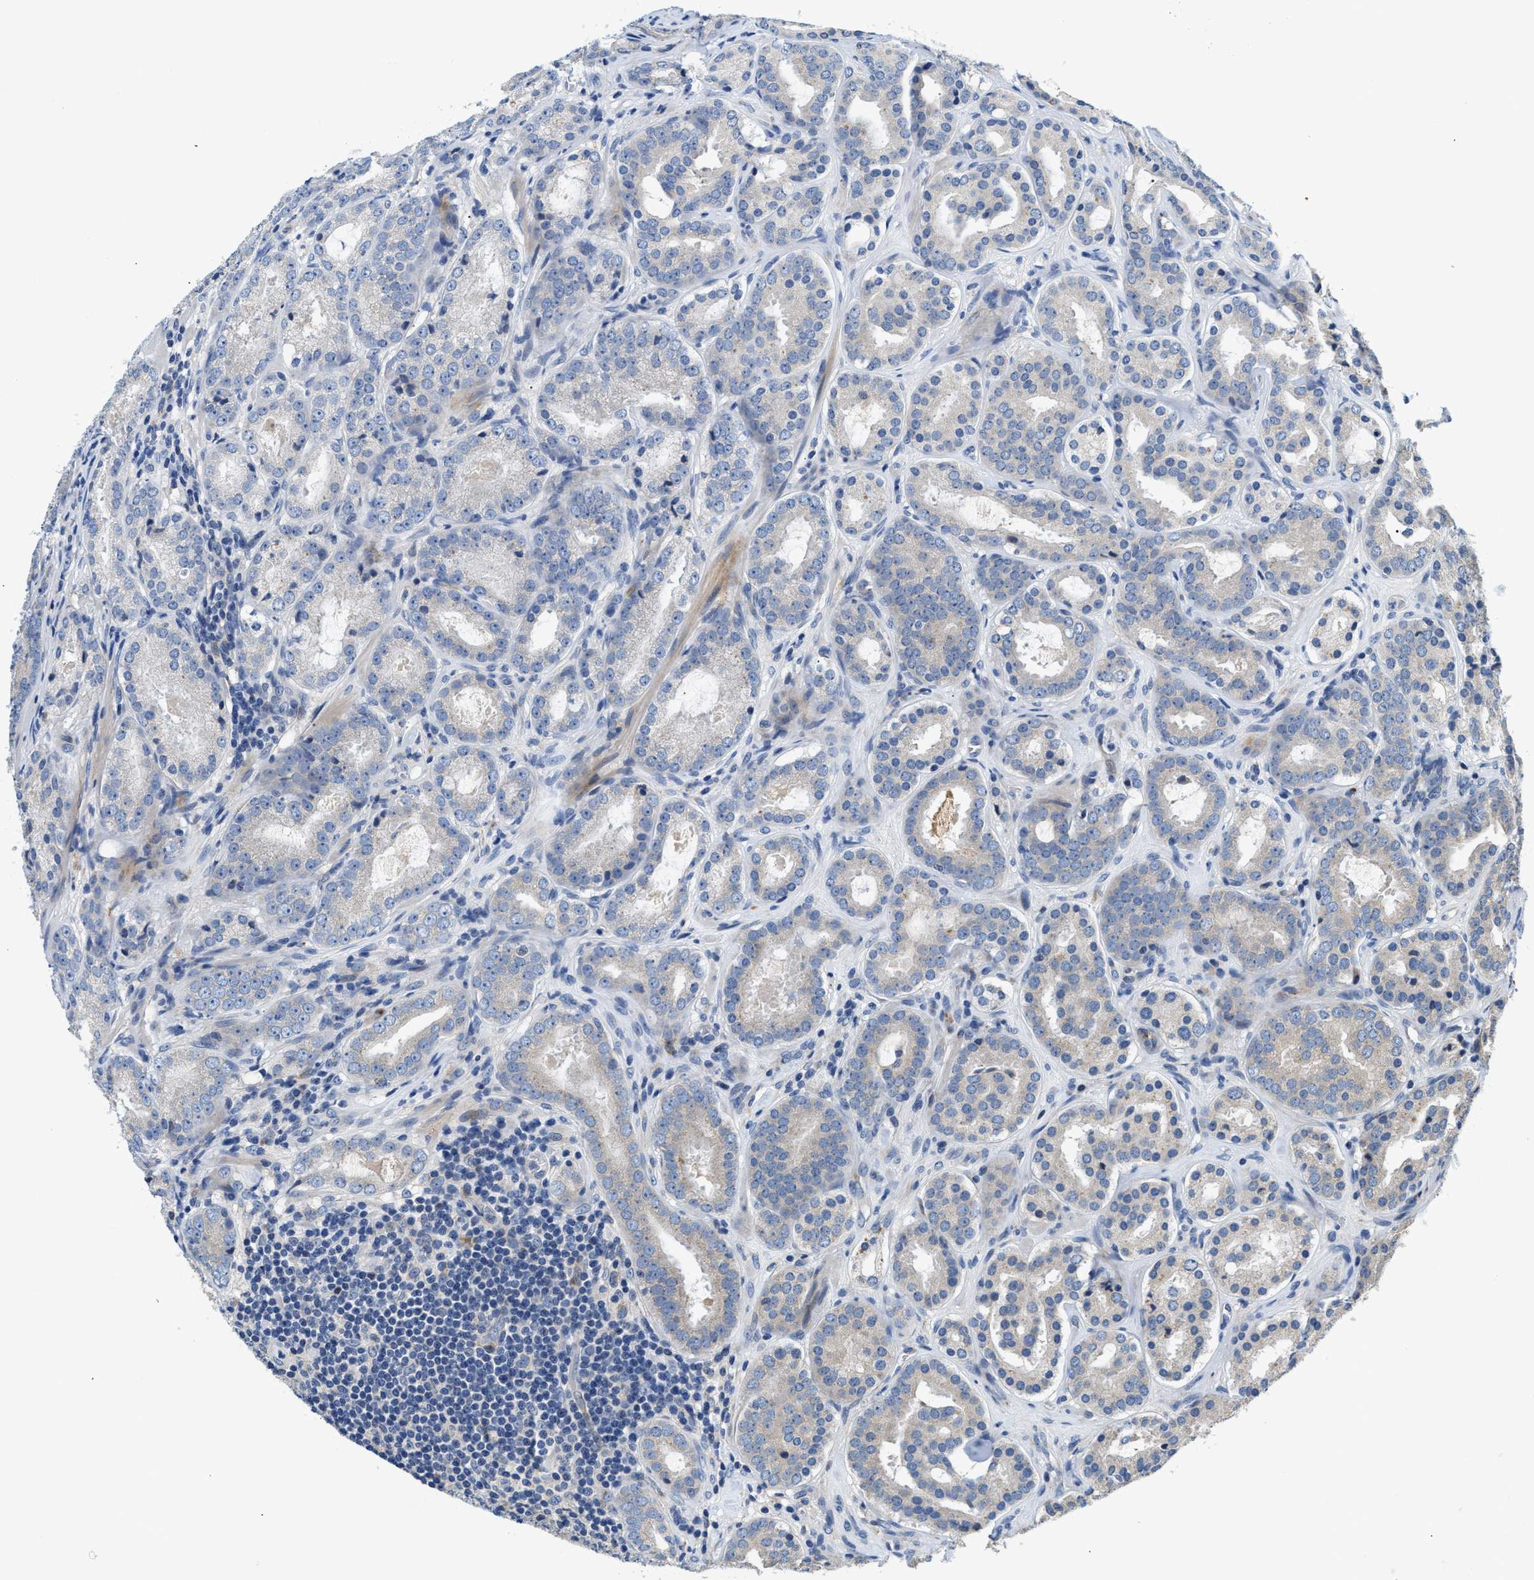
{"staining": {"intensity": "negative", "quantity": "none", "location": "none"}, "tissue": "prostate cancer", "cell_type": "Tumor cells", "image_type": "cancer", "snomed": [{"axis": "morphology", "description": "Adenocarcinoma, Low grade"}, {"axis": "topography", "description": "Prostate"}], "caption": "DAB (3,3'-diaminobenzidine) immunohistochemical staining of human prostate cancer (low-grade adenocarcinoma) demonstrates no significant expression in tumor cells. (DAB IHC with hematoxylin counter stain).", "gene": "IL17RC", "patient": {"sex": "male", "age": 69}}